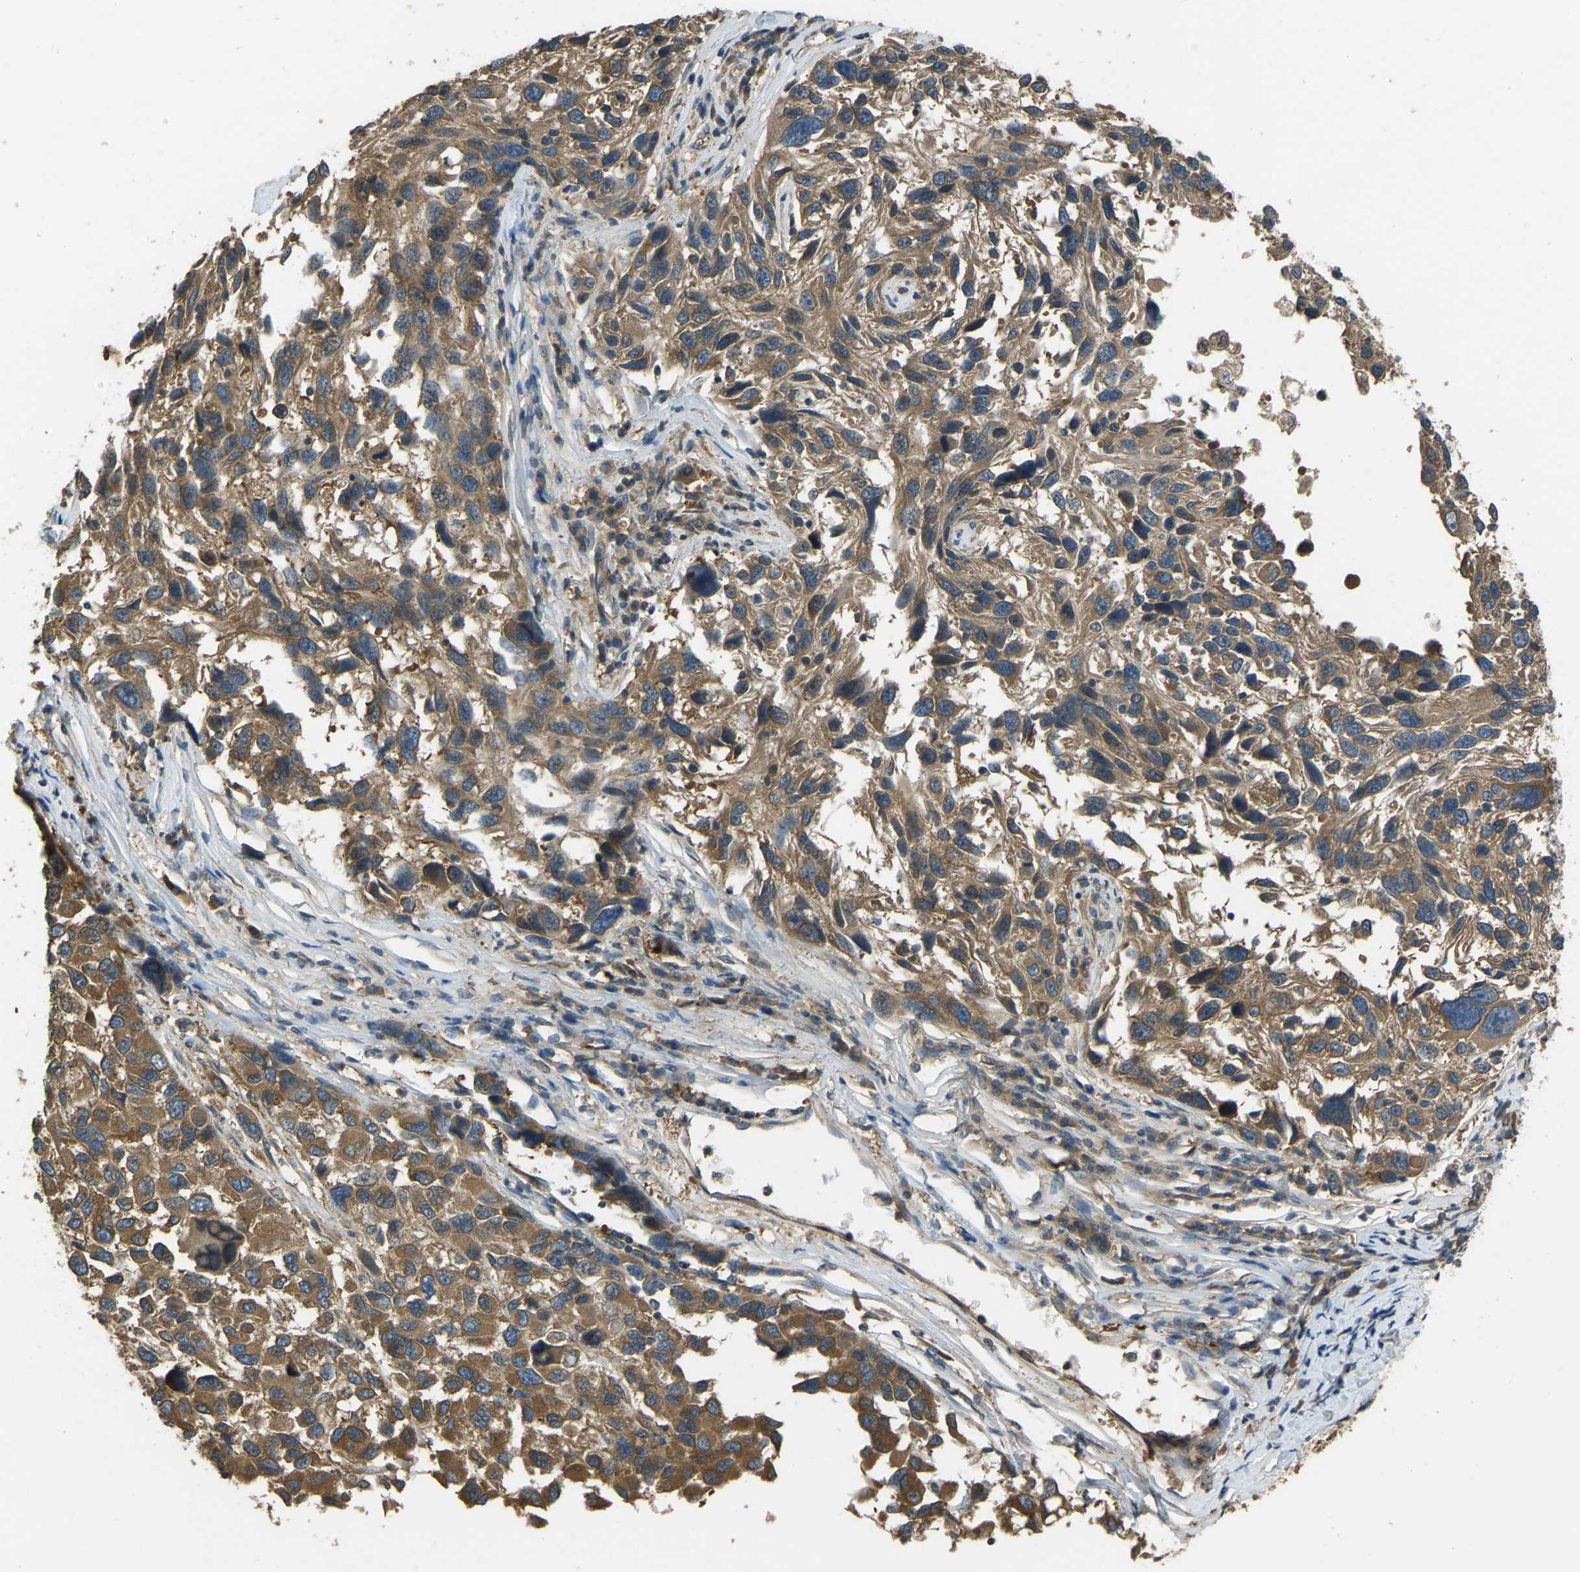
{"staining": {"intensity": "strong", "quantity": ">75%", "location": "cytoplasmic/membranous"}, "tissue": "melanoma", "cell_type": "Tumor cells", "image_type": "cancer", "snomed": [{"axis": "morphology", "description": "Malignant melanoma, NOS"}, {"axis": "topography", "description": "Skin"}], "caption": "A micrograph showing strong cytoplasmic/membranous staining in approximately >75% of tumor cells in malignant melanoma, as visualized by brown immunohistochemical staining.", "gene": "AIMP1", "patient": {"sex": "male", "age": 53}}